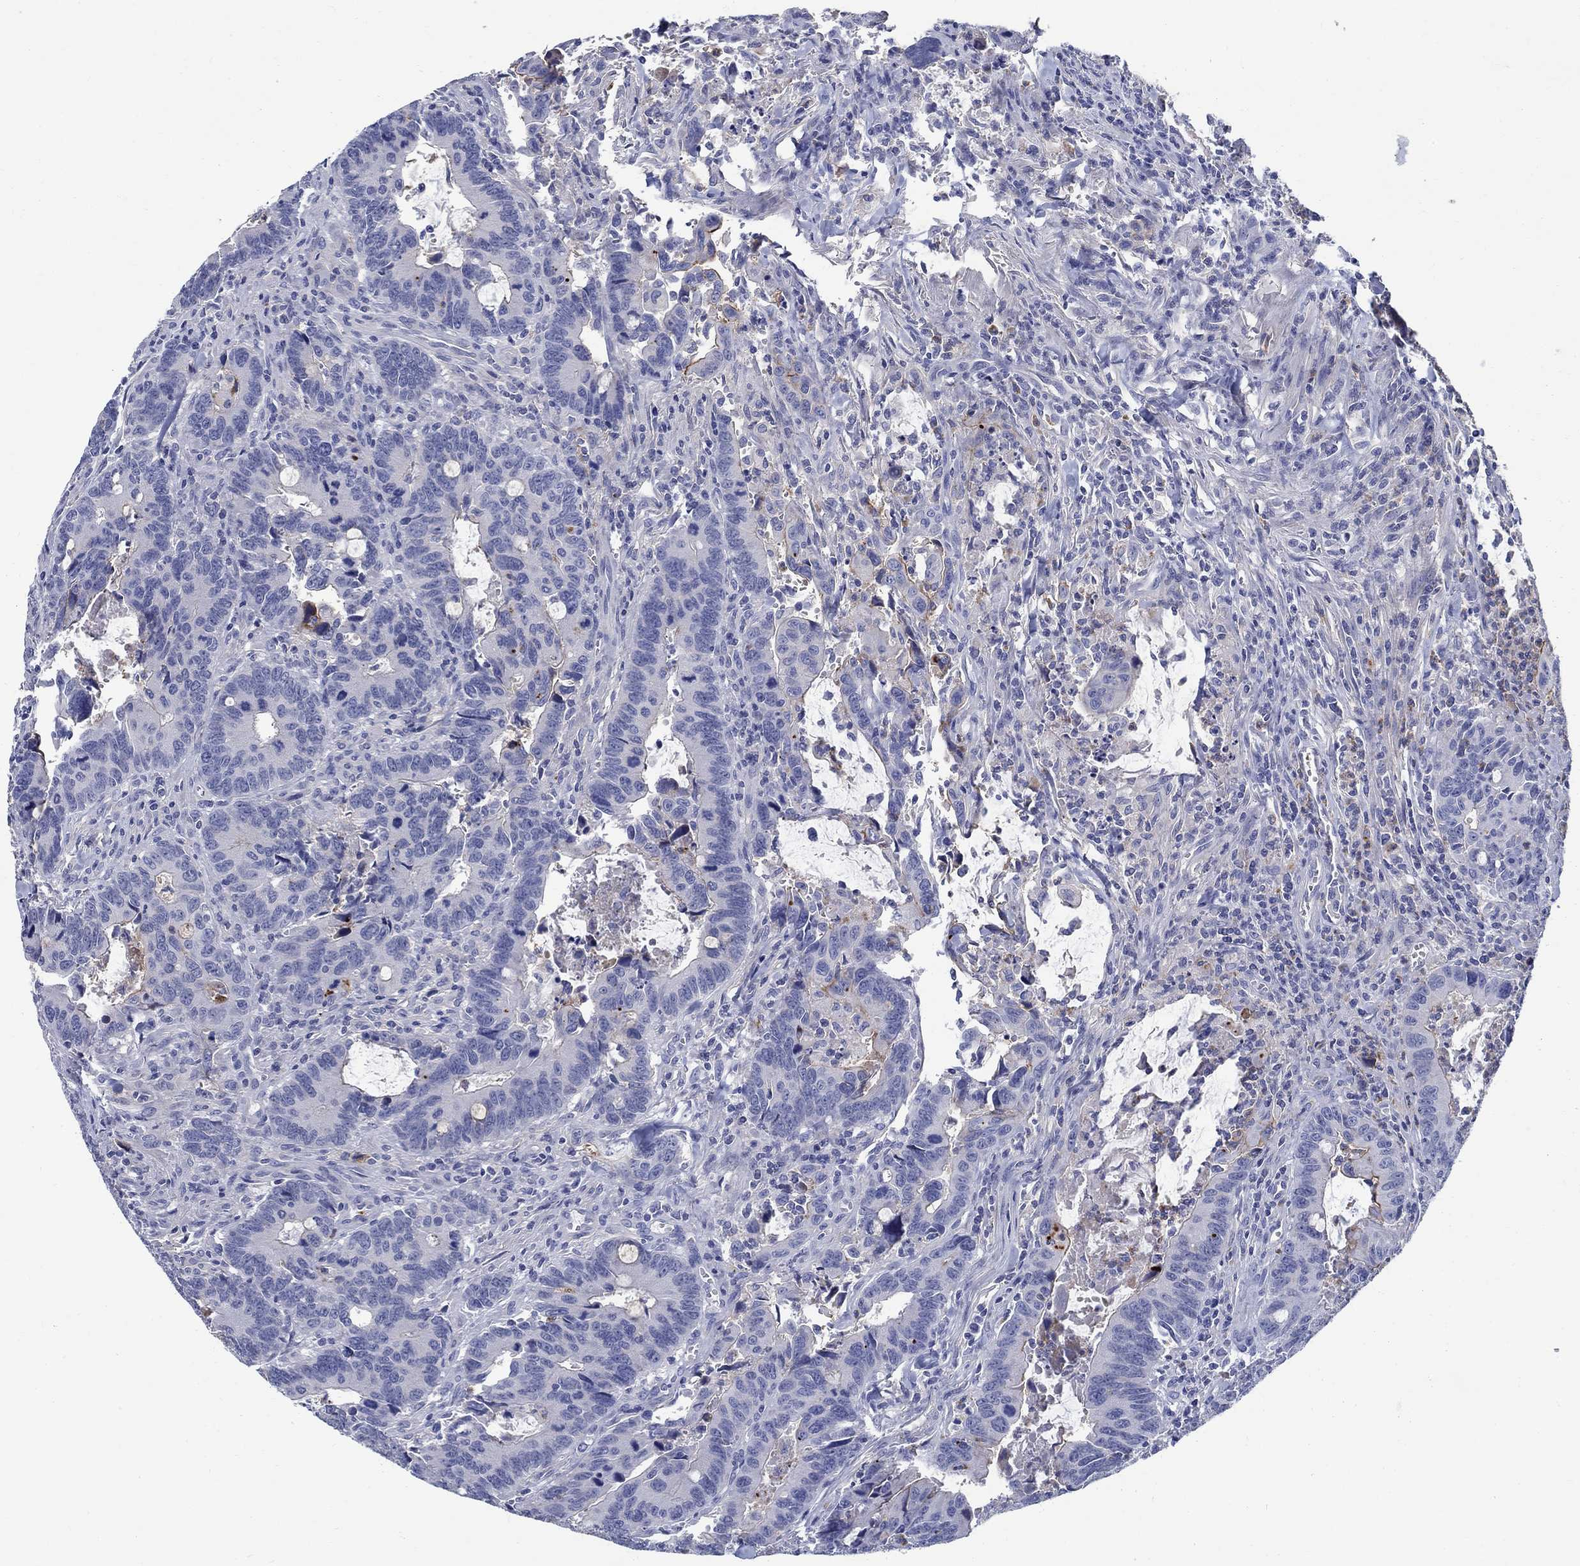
{"staining": {"intensity": "negative", "quantity": "none", "location": "none"}, "tissue": "colorectal cancer", "cell_type": "Tumor cells", "image_type": "cancer", "snomed": [{"axis": "morphology", "description": "Adenocarcinoma, NOS"}, {"axis": "topography", "description": "Rectum"}], "caption": "High power microscopy photomicrograph of an IHC histopathology image of colorectal cancer, revealing no significant expression in tumor cells.", "gene": "SOX2", "patient": {"sex": "male", "age": 67}}